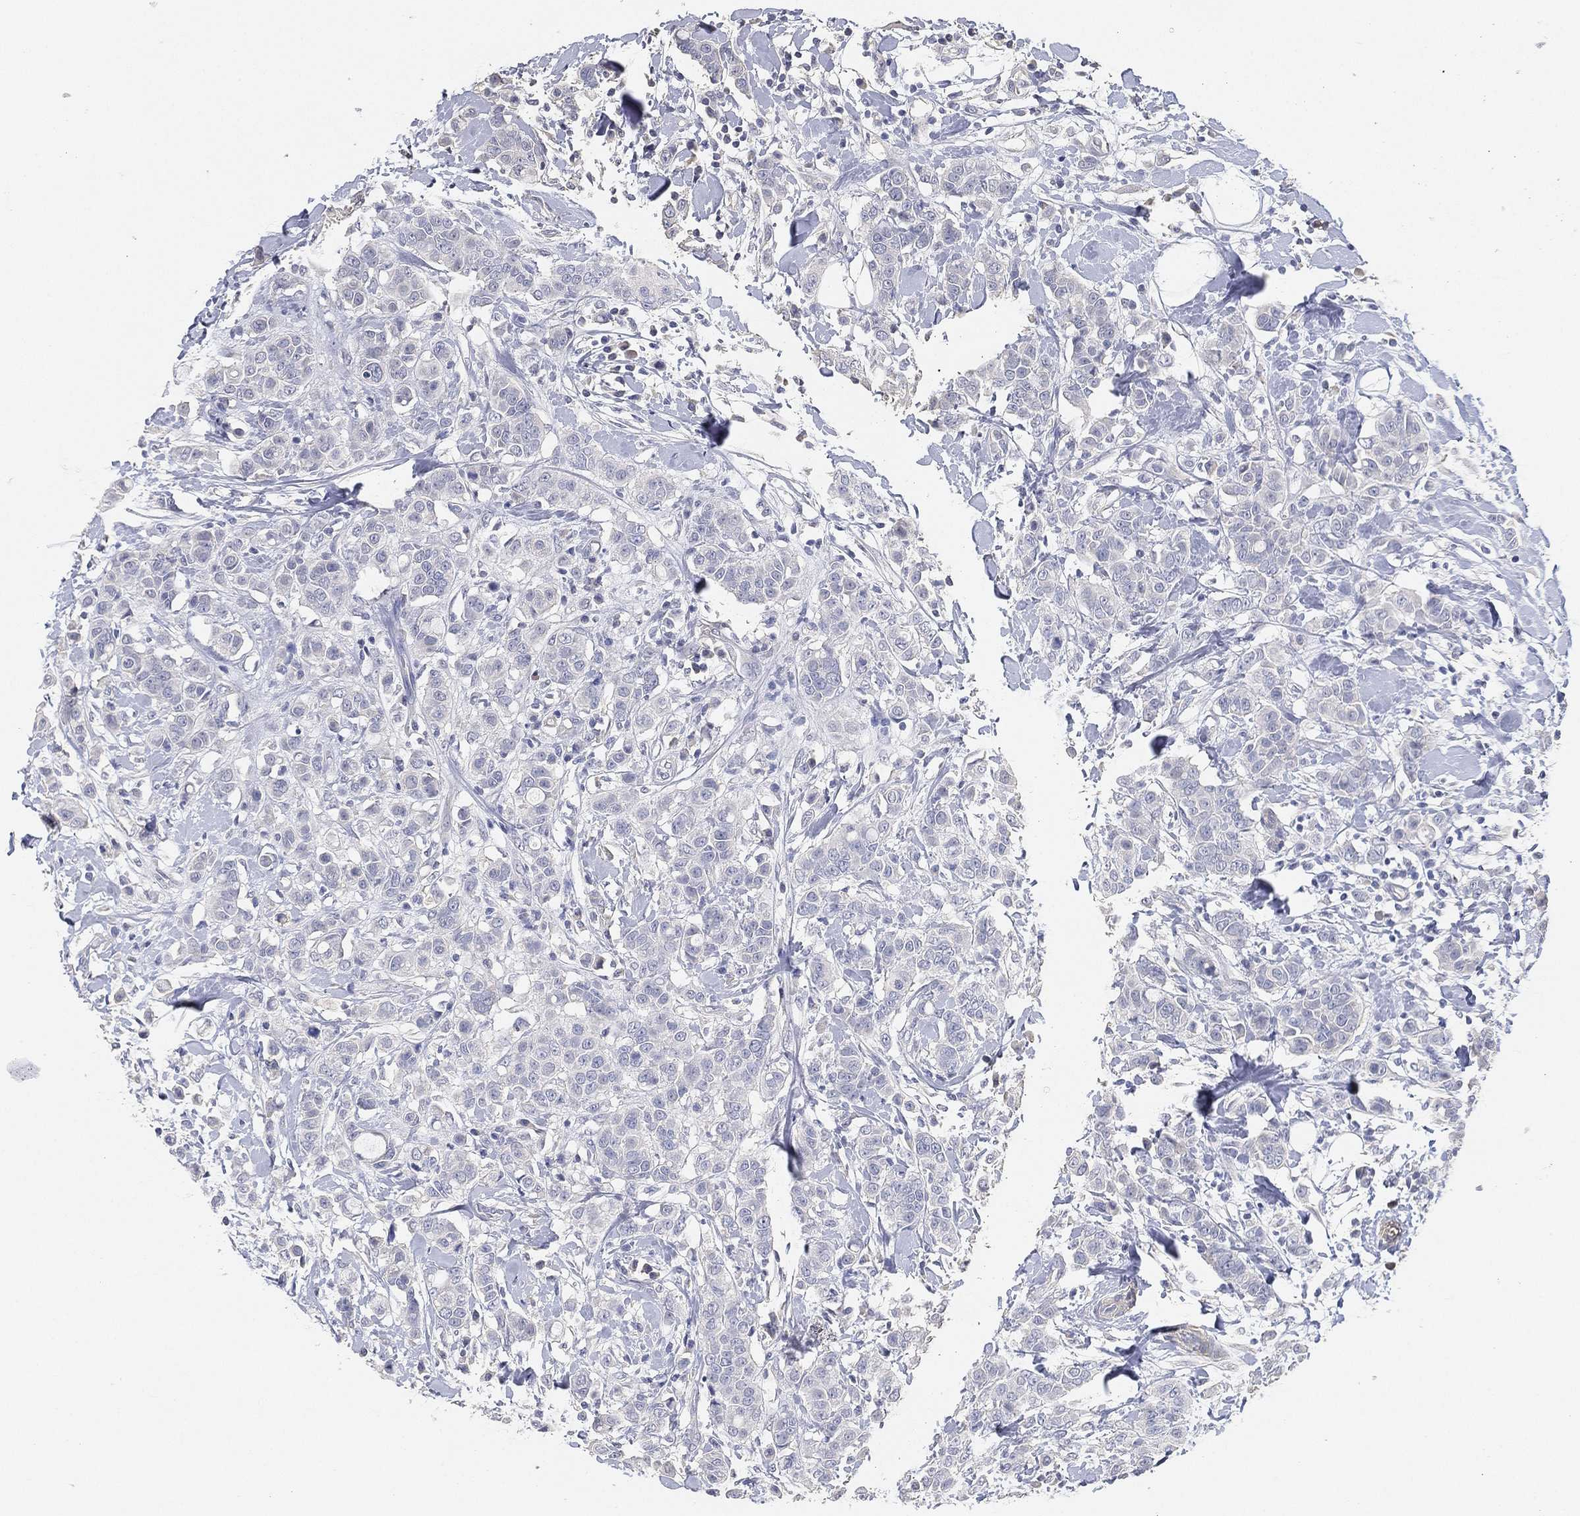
{"staining": {"intensity": "negative", "quantity": "none", "location": "none"}, "tissue": "breast cancer", "cell_type": "Tumor cells", "image_type": "cancer", "snomed": [{"axis": "morphology", "description": "Duct carcinoma"}, {"axis": "topography", "description": "Breast"}], "caption": "The photomicrograph shows no staining of tumor cells in breast cancer (infiltrating ductal carcinoma).", "gene": "GPR61", "patient": {"sex": "female", "age": 27}}